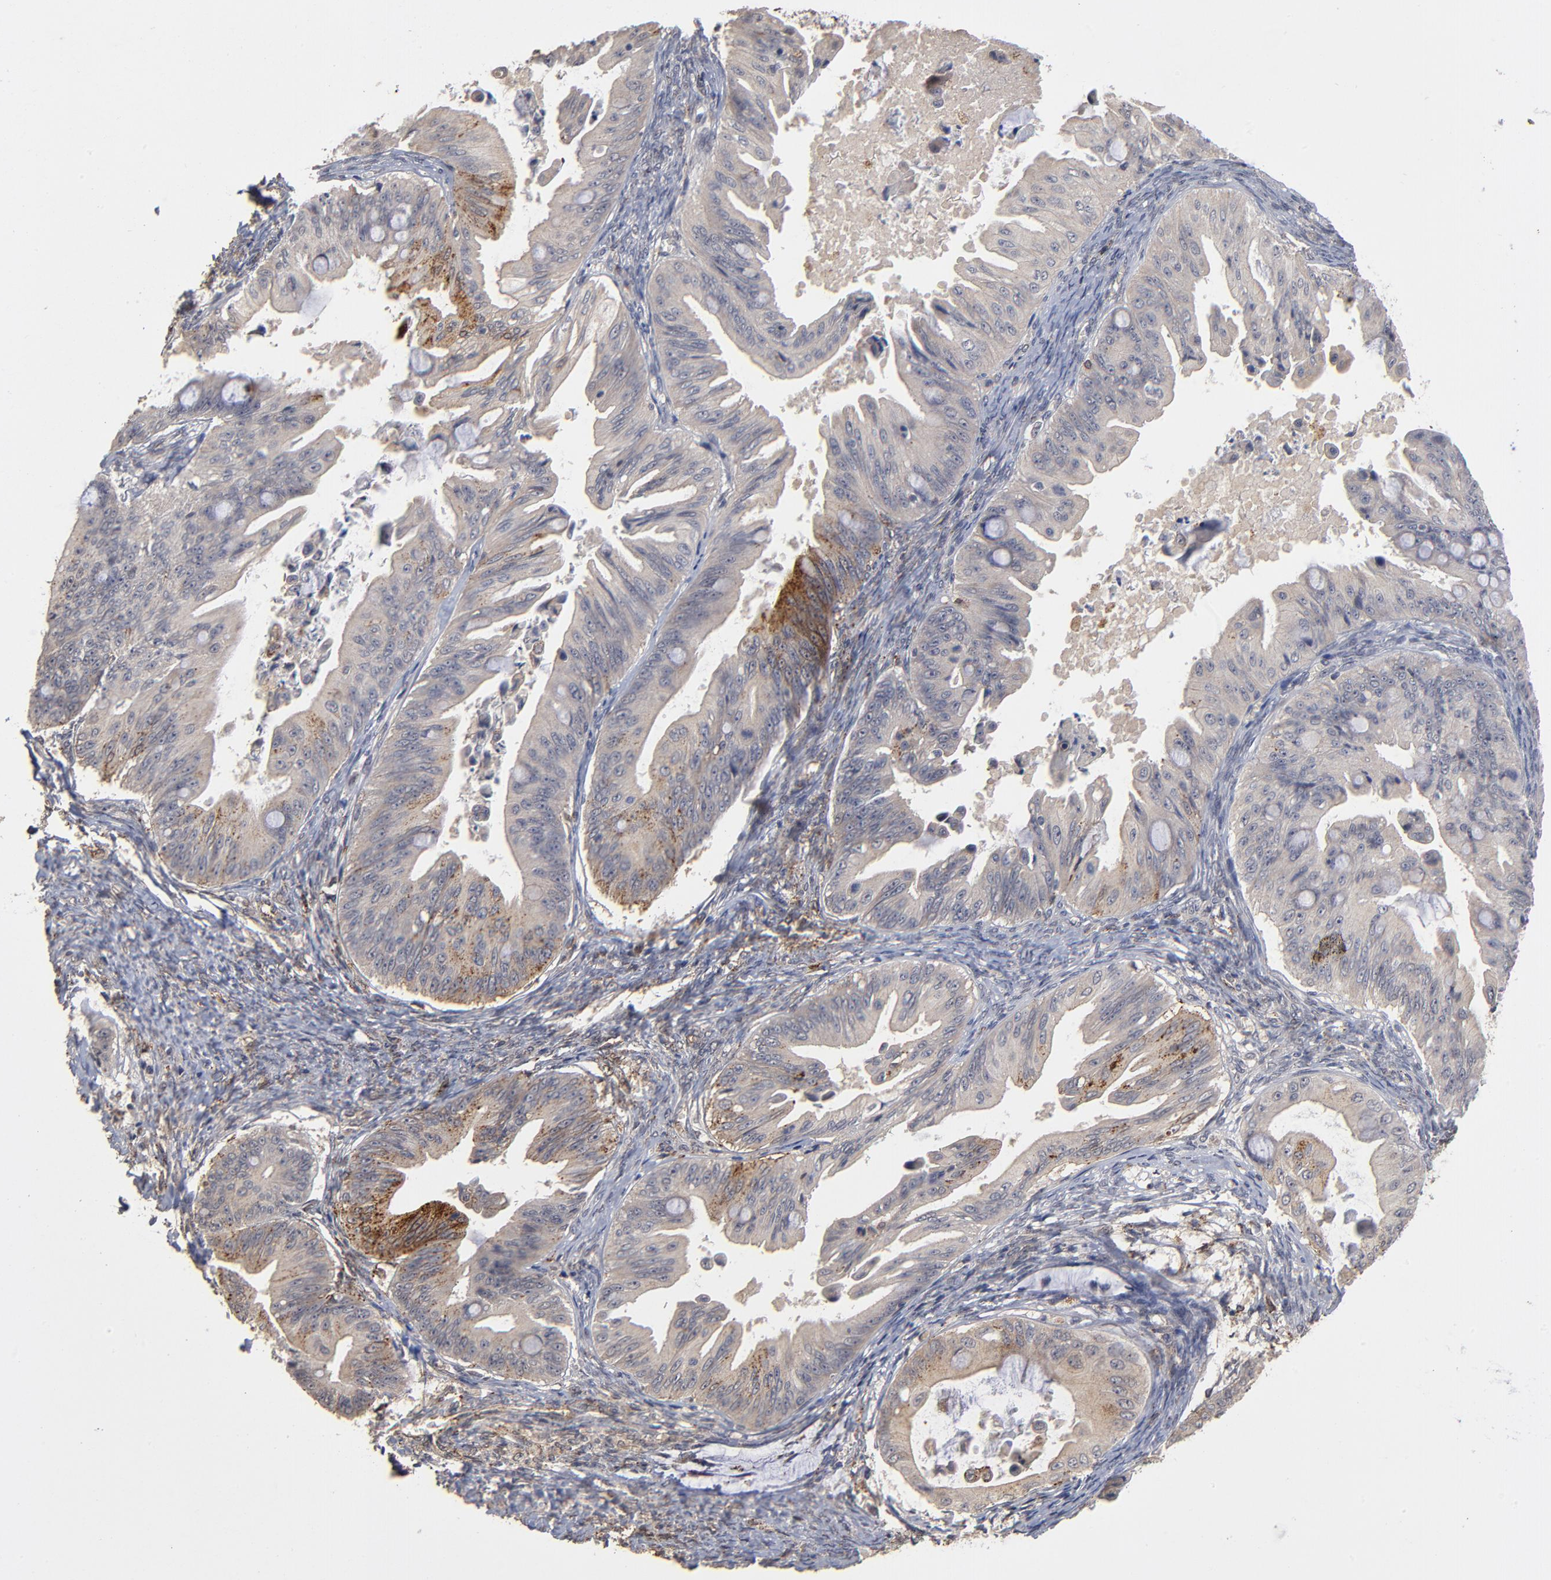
{"staining": {"intensity": "moderate", "quantity": "<25%", "location": "cytoplasmic/membranous"}, "tissue": "ovarian cancer", "cell_type": "Tumor cells", "image_type": "cancer", "snomed": [{"axis": "morphology", "description": "Cystadenocarcinoma, mucinous, NOS"}, {"axis": "topography", "description": "Ovary"}], "caption": "A brown stain shows moderate cytoplasmic/membranous positivity of a protein in mucinous cystadenocarcinoma (ovarian) tumor cells.", "gene": "ASB8", "patient": {"sex": "female", "age": 37}}